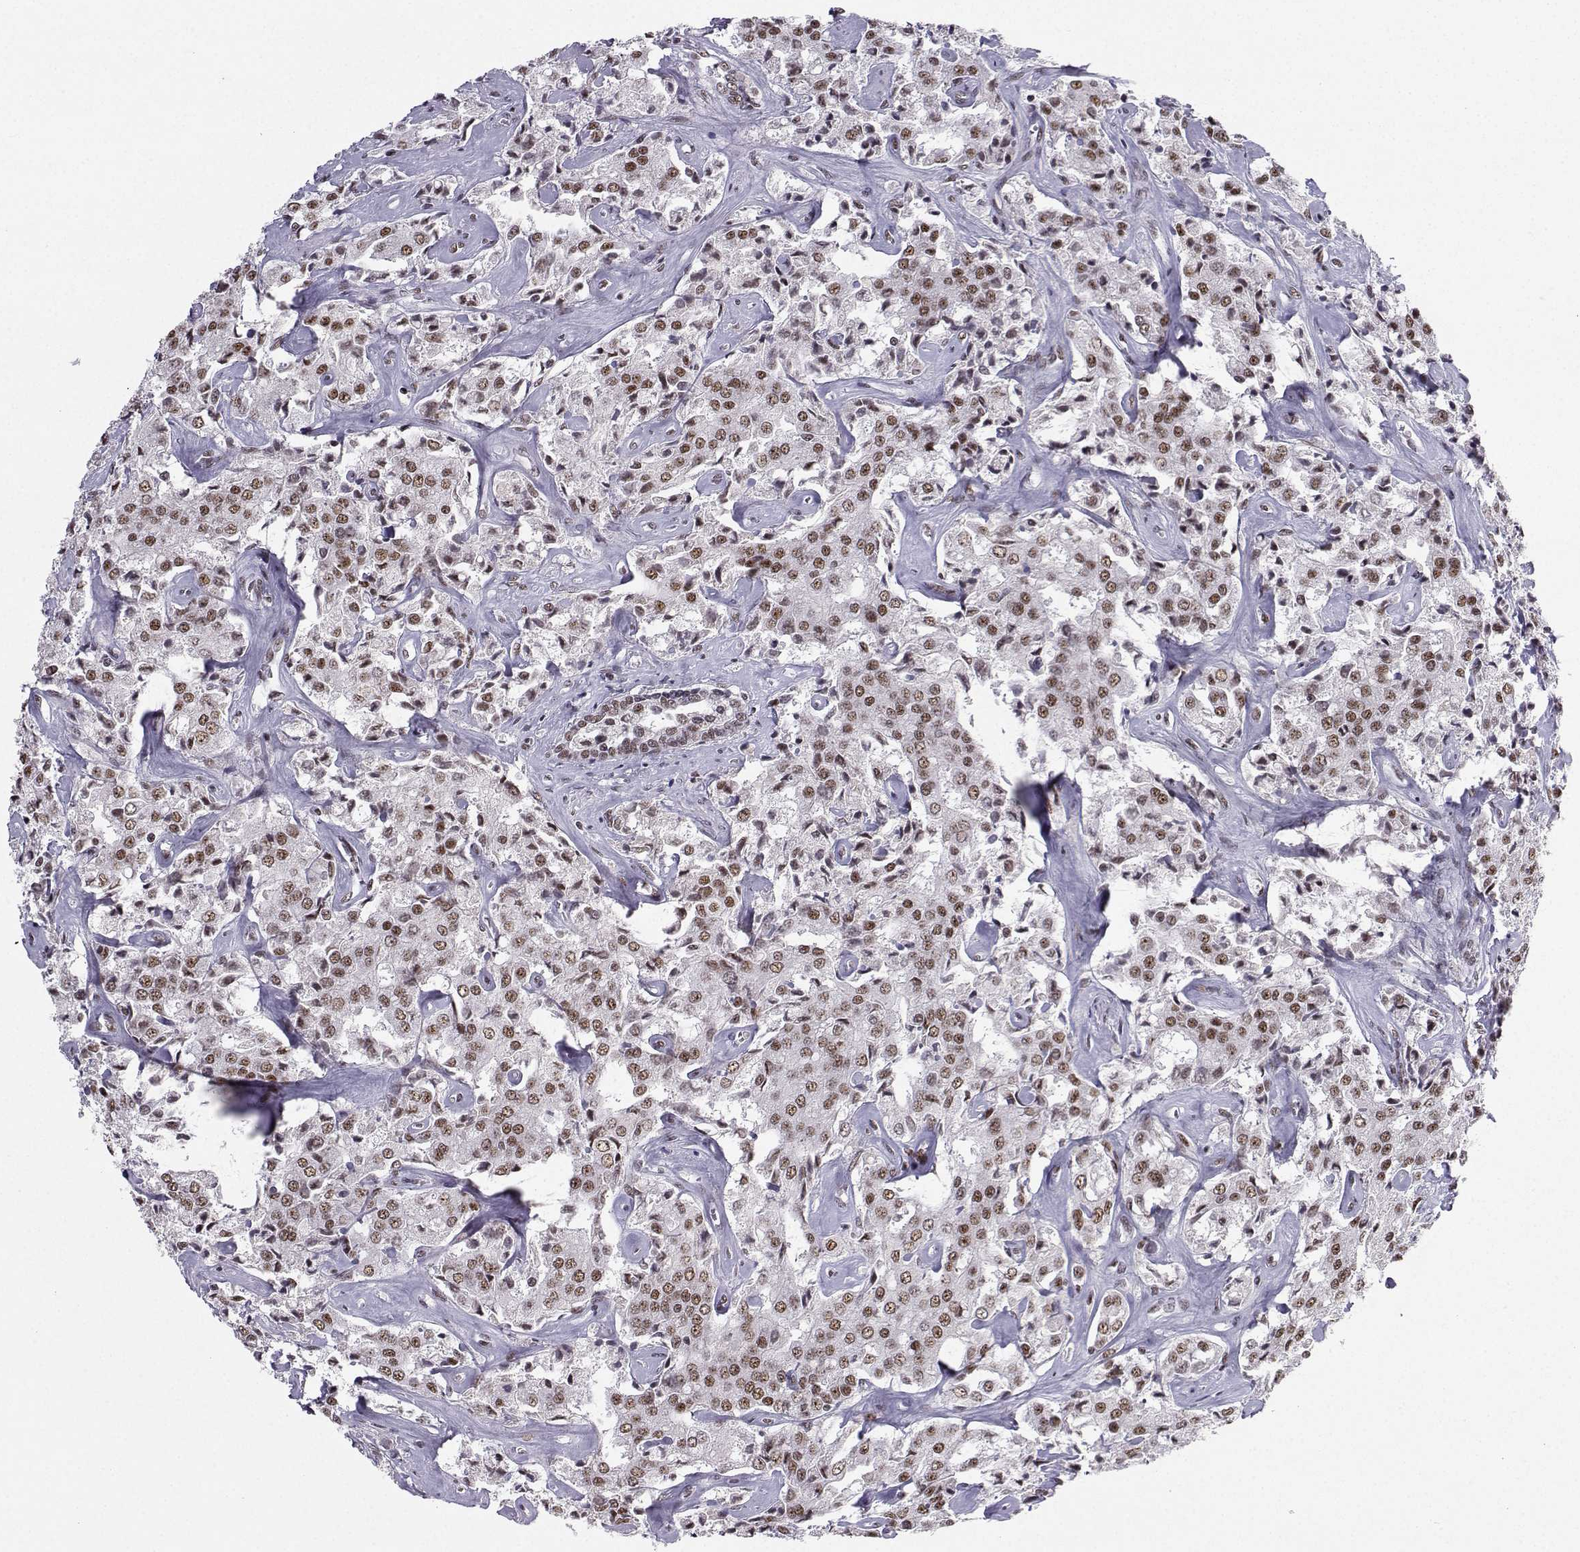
{"staining": {"intensity": "moderate", "quantity": "25%-75%", "location": "nuclear"}, "tissue": "prostate cancer", "cell_type": "Tumor cells", "image_type": "cancer", "snomed": [{"axis": "morphology", "description": "Adenocarcinoma, NOS"}, {"axis": "topography", "description": "Prostate"}], "caption": "Adenocarcinoma (prostate) stained with immunohistochemistry shows moderate nuclear staining in about 25%-75% of tumor cells. (IHC, brightfield microscopy, high magnification).", "gene": "SNRPB2", "patient": {"sex": "male", "age": 66}}